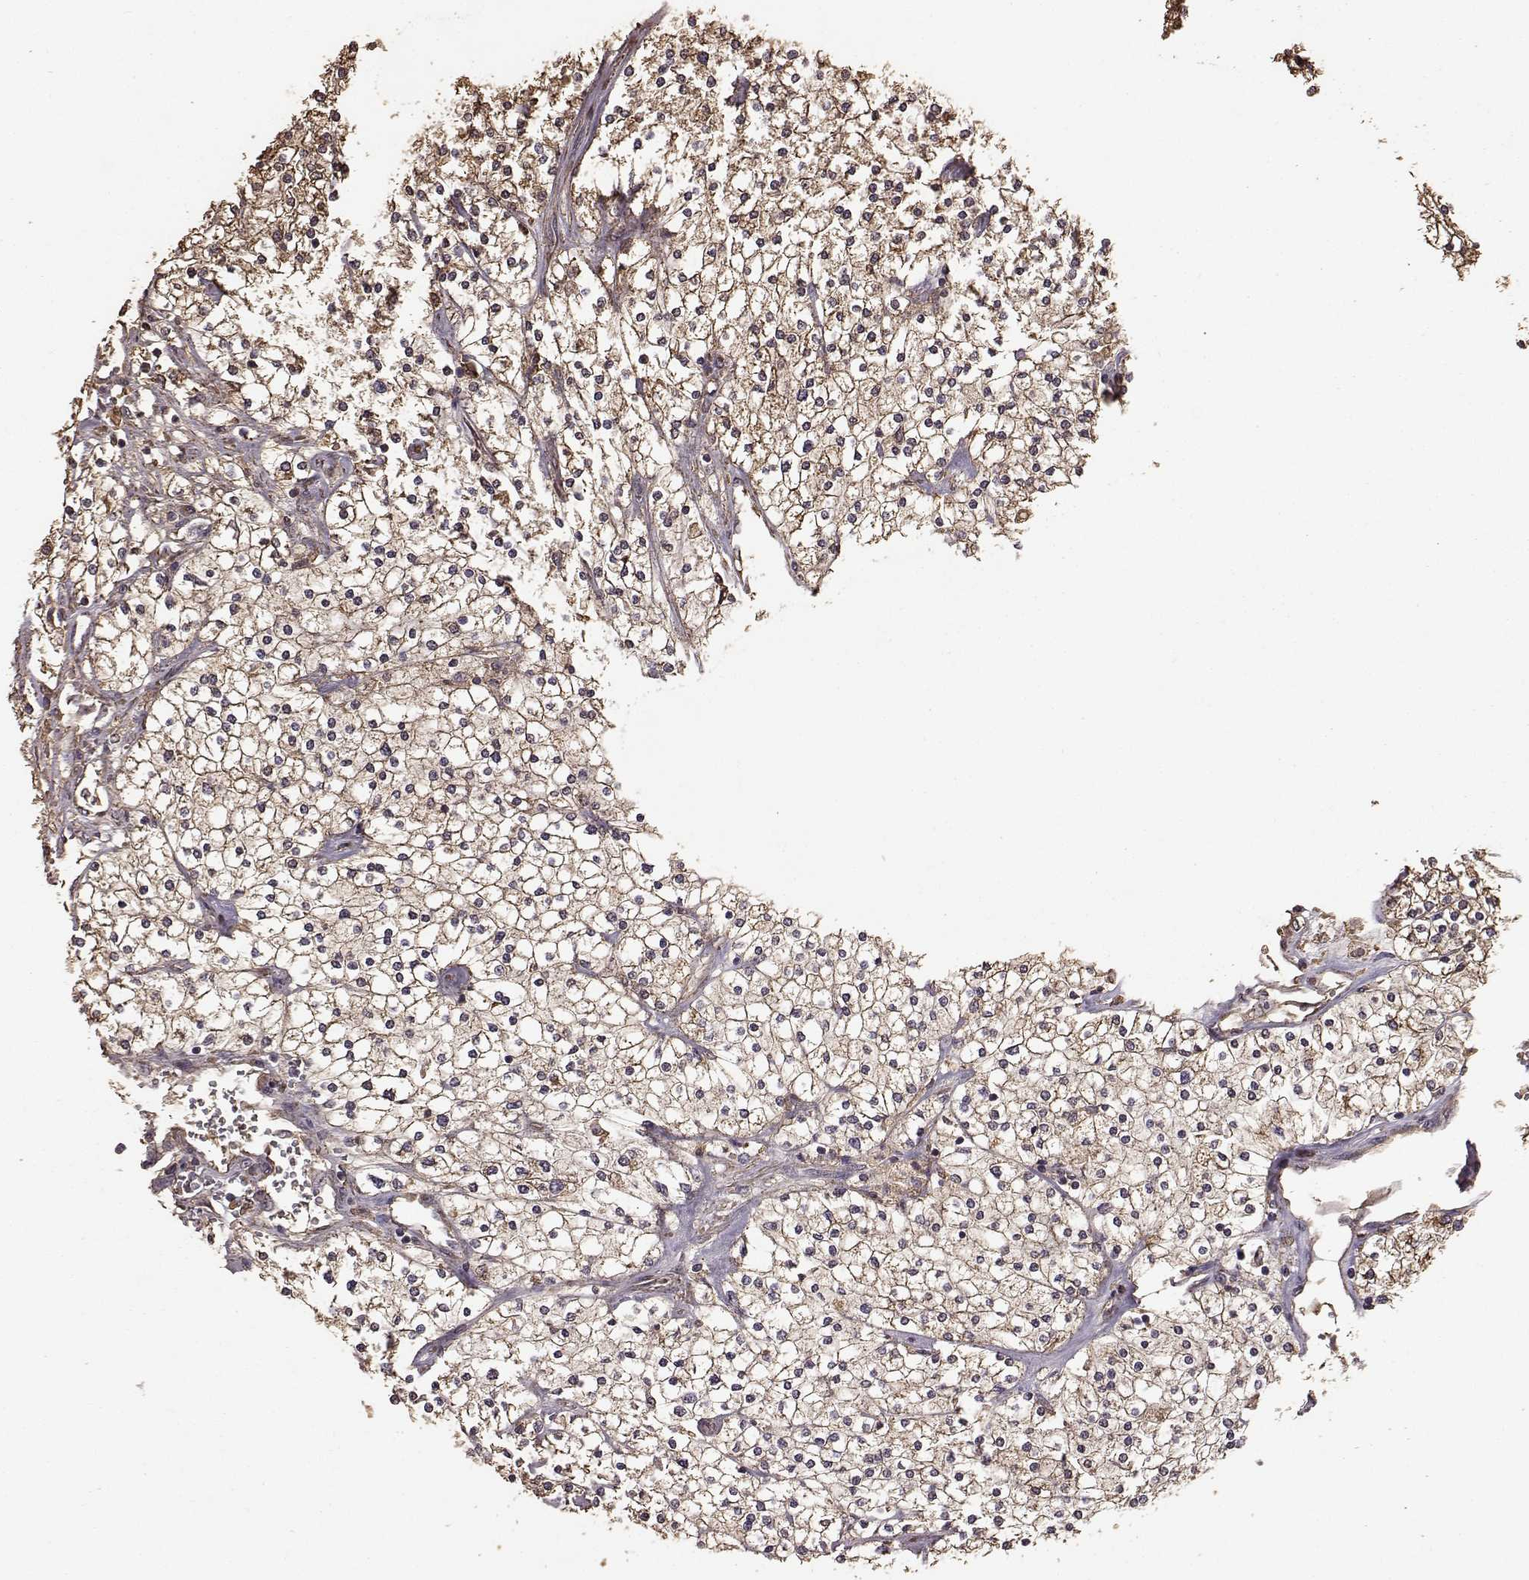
{"staining": {"intensity": "moderate", "quantity": ">75%", "location": "cytoplasmic/membranous"}, "tissue": "renal cancer", "cell_type": "Tumor cells", "image_type": "cancer", "snomed": [{"axis": "morphology", "description": "Adenocarcinoma, NOS"}, {"axis": "topography", "description": "Kidney"}], "caption": "High-power microscopy captured an immunohistochemistry histopathology image of renal cancer, revealing moderate cytoplasmic/membranous staining in approximately >75% of tumor cells.", "gene": "PTGES2", "patient": {"sex": "male", "age": 80}}